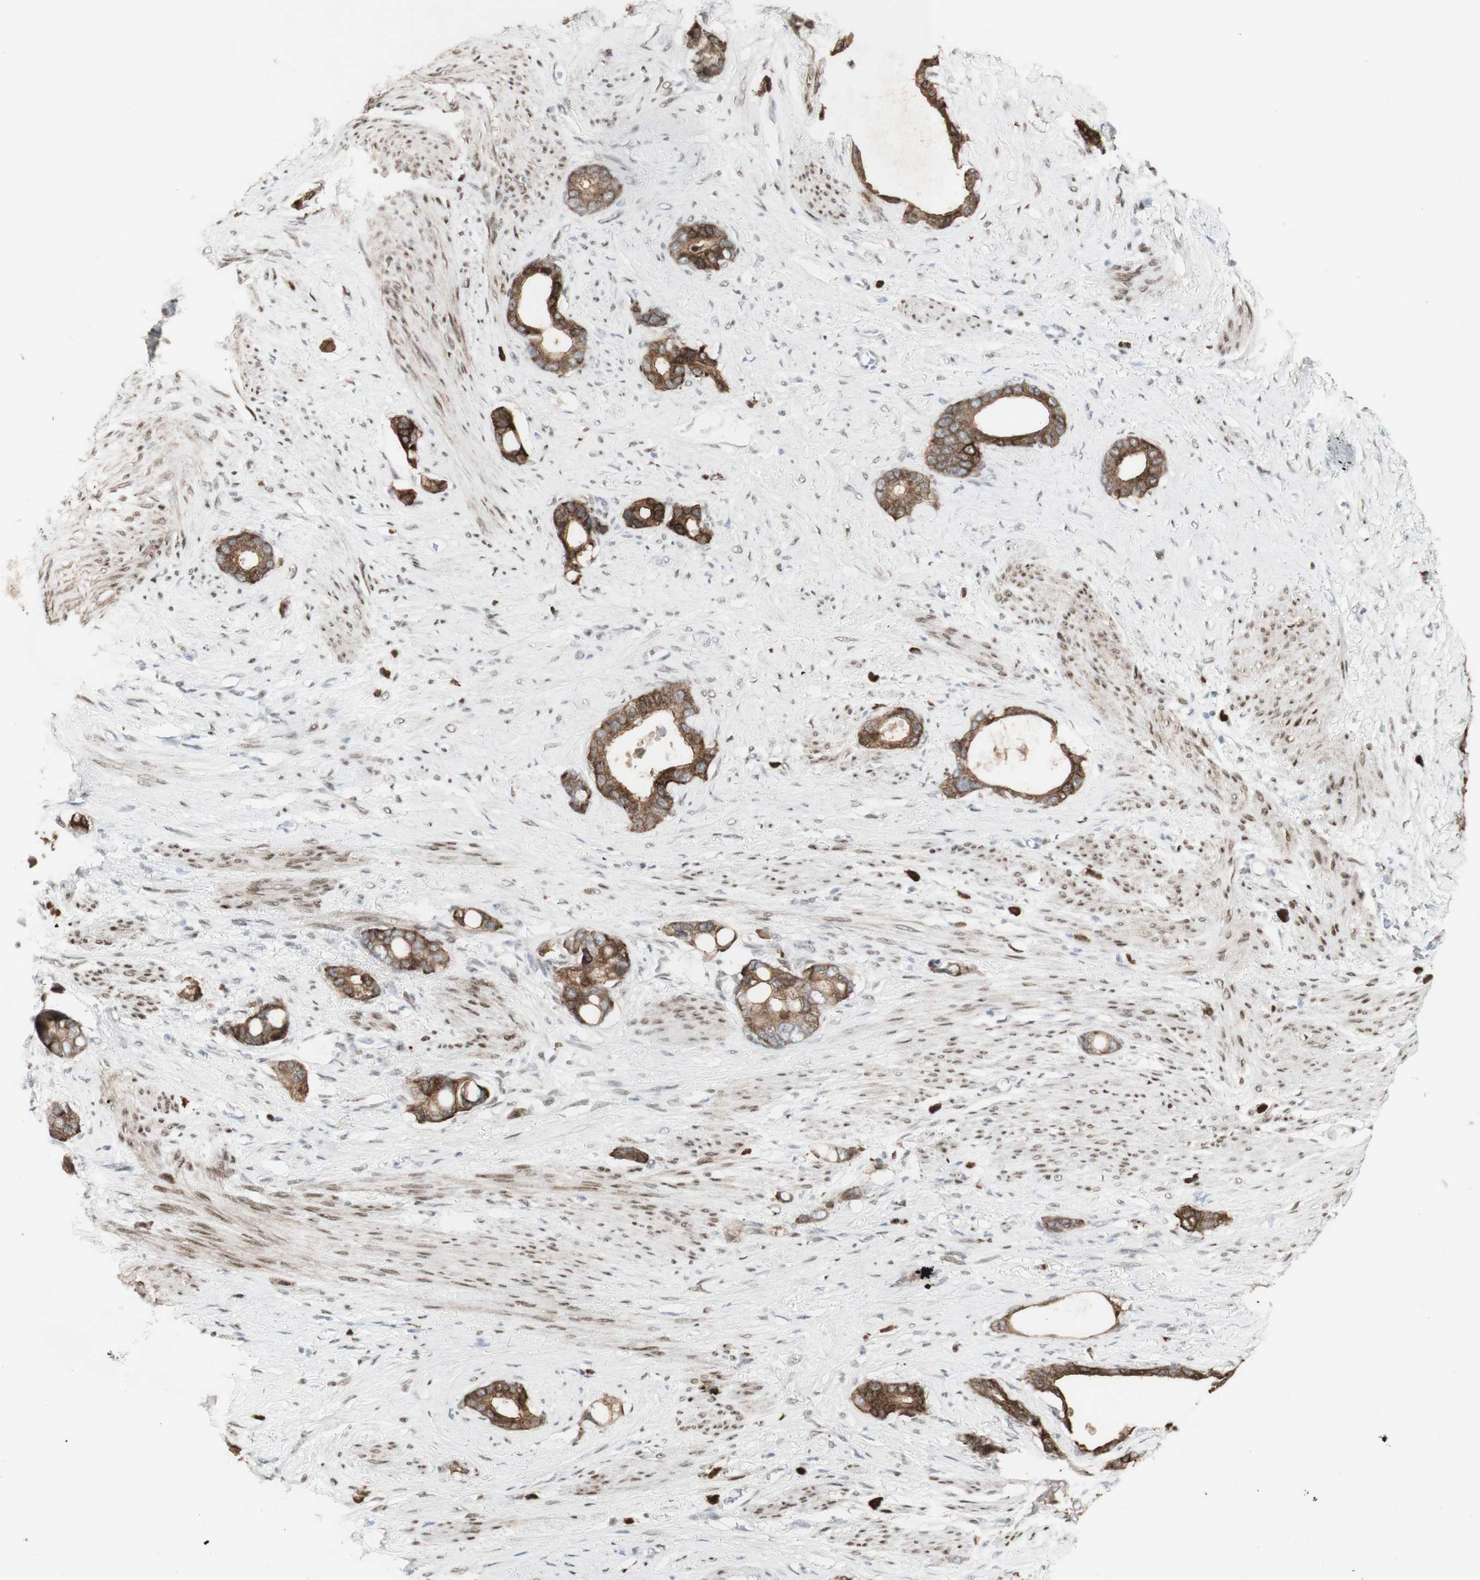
{"staining": {"intensity": "strong", "quantity": ">75%", "location": "cytoplasmic/membranous"}, "tissue": "stomach cancer", "cell_type": "Tumor cells", "image_type": "cancer", "snomed": [{"axis": "morphology", "description": "Adenocarcinoma, NOS"}, {"axis": "topography", "description": "Stomach"}], "caption": "Immunohistochemical staining of stomach adenocarcinoma shows high levels of strong cytoplasmic/membranous positivity in approximately >75% of tumor cells. Using DAB (3,3'-diaminobenzidine) (brown) and hematoxylin (blue) stains, captured at high magnification using brightfield microscopy.", "gene": "C1orf116", "patient": {"sex": "female", "age": 75}}